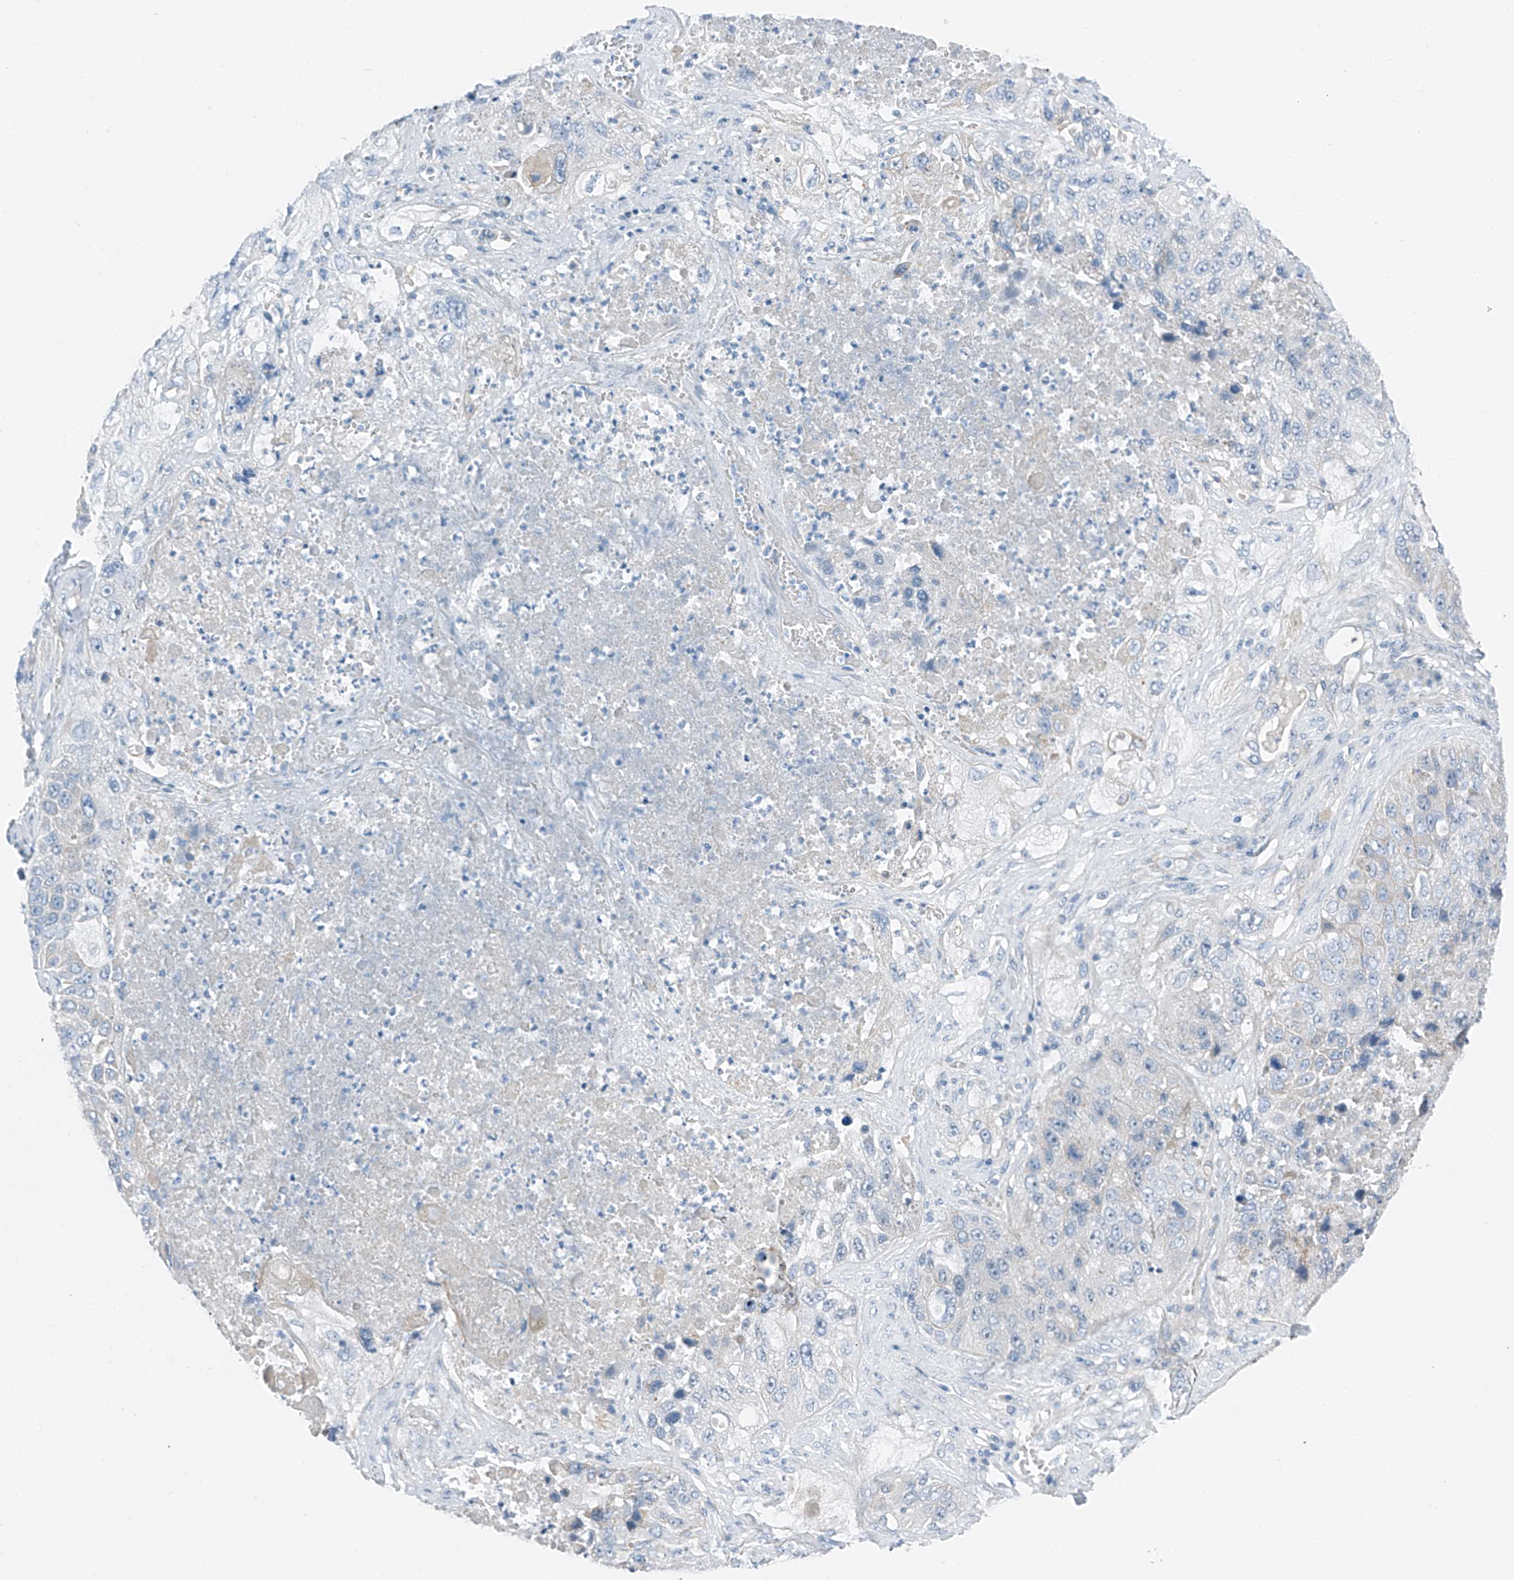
{"staining": {"intensity": "negative", "quantity": "none", "location": "none"}, "tissue": "lung cancer", "cell_type": "Tumor cells", "image_type": "cancer", "snomed": [{"axis": "morphology", "description": "Squamous cell carcinoma, NOS"}, {"axis": "topography", "description": "Lung"}], "caption": "This is an immunohistochemistry (IHC) histopathology image of lung cancer. There is no expression in tumor cells.", "gene": "MDGA1", "patient": {"sex": "male", "age": 61}}